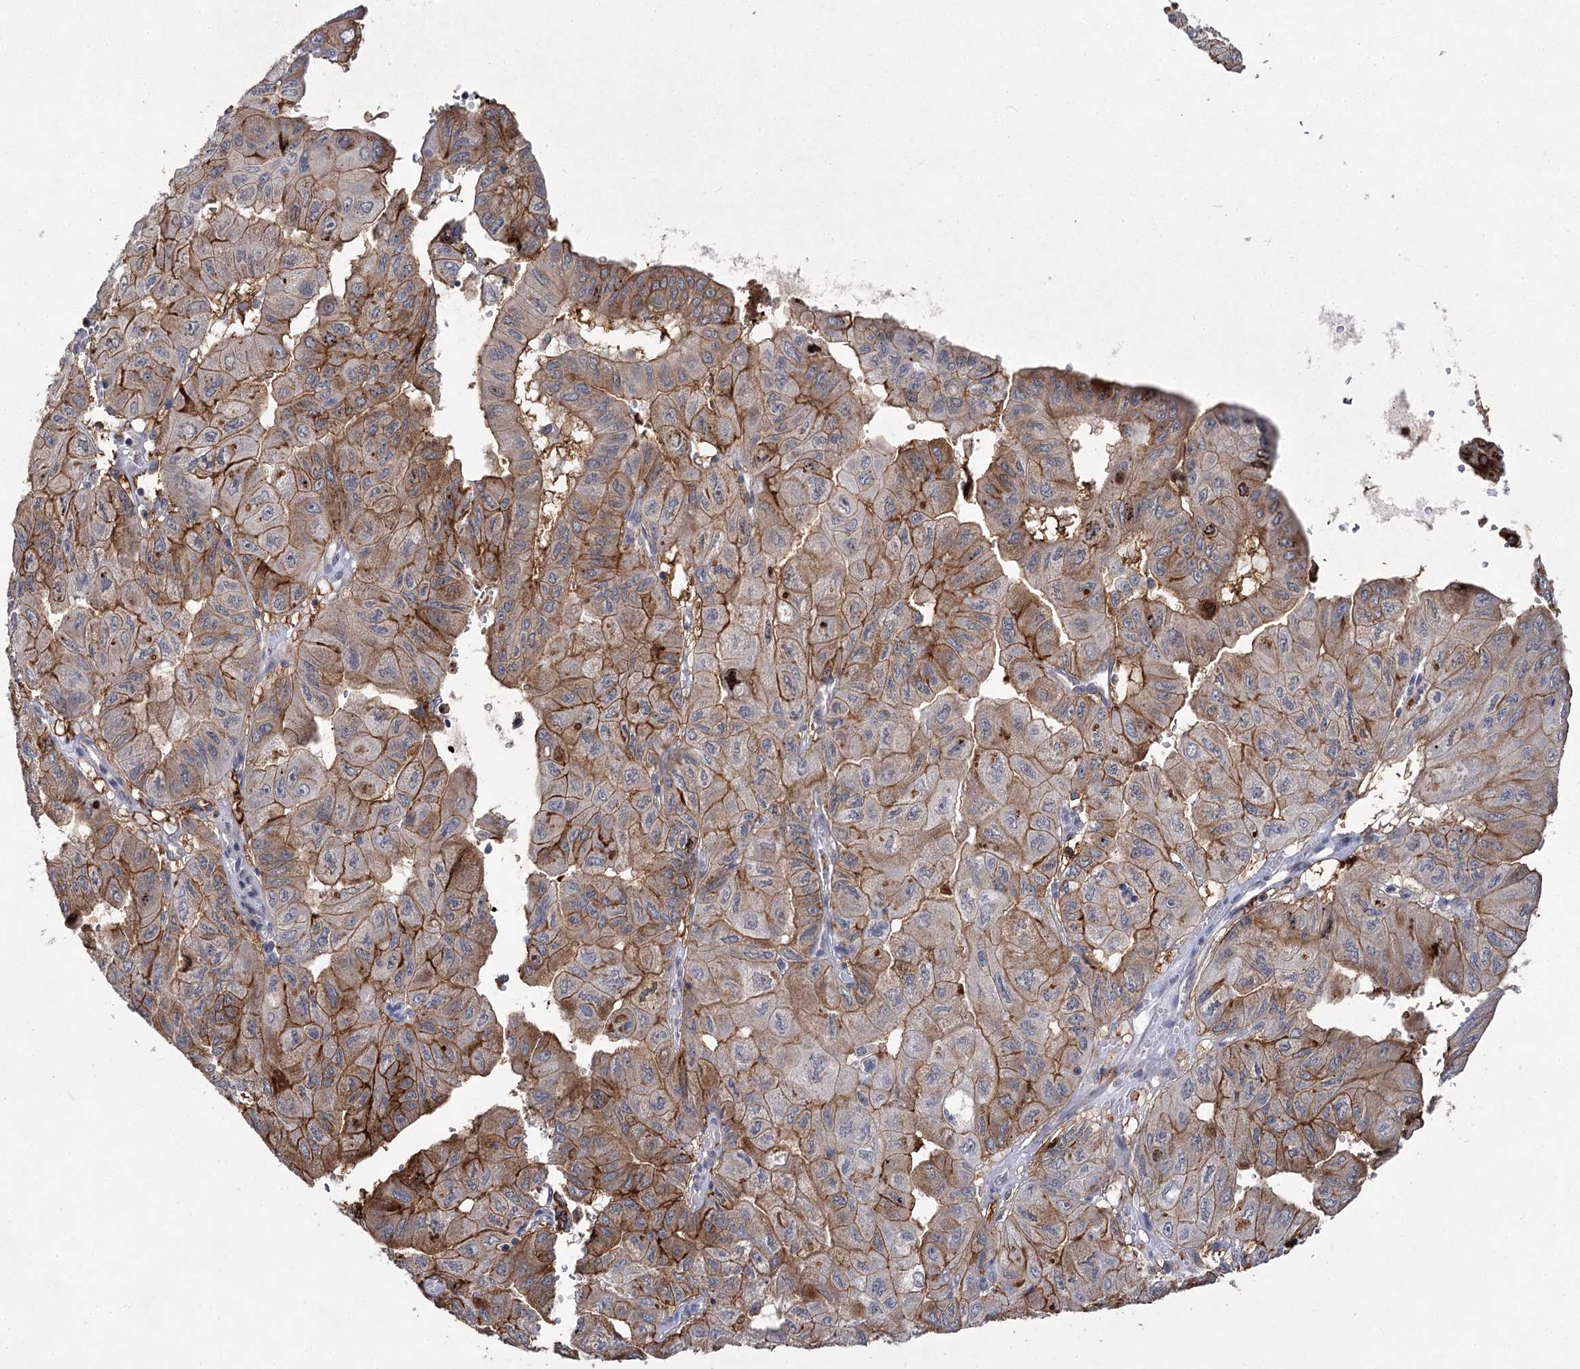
{"staining": {"intensity": "moderate", "quantity": ">75%", "location": "cytoplasmic/membranous"}, "tissue": "pancreatic cancer", "cell_type": "Tumor cells", "image_type": "cancer", "snomed": [{"axis": "morphology", "description": "Adenocarcinoma, NOS"}, {"axis": "topography", "description": "Pancreas"}], "caption": "Immunohistochemical staining of adenocarcinoma (pancreatic) reveals medium levels of moderate cytoplasmic/membranous protein positivity in about >75% of tumor cells. (Stains: DAB in brown, nuclei in blue, Microscopy: brightfield microscopy at high magnification).", "gene": "PHYHIPL", "patient": {"sex": "male", "age": 51}}